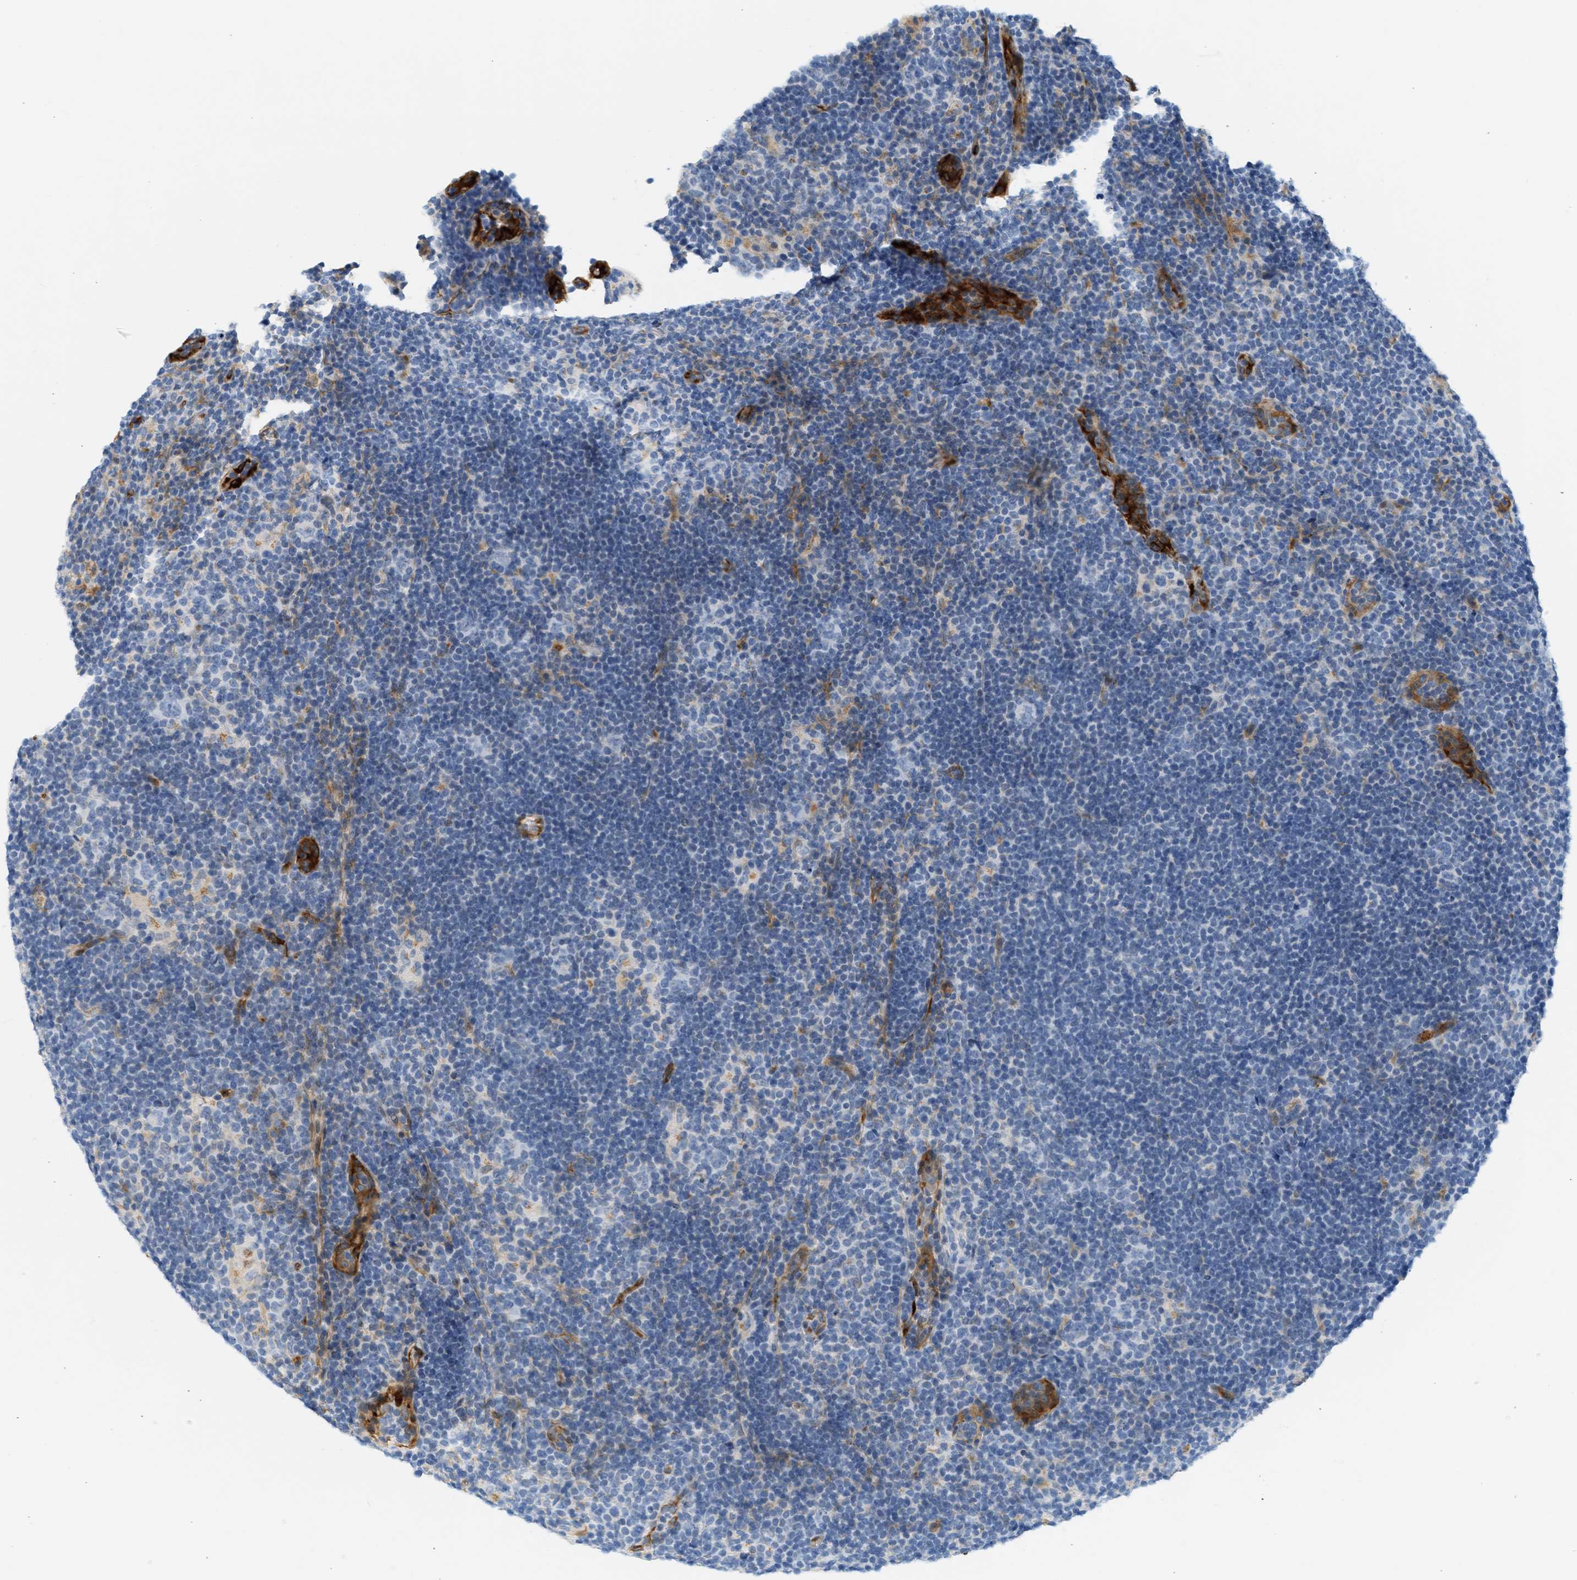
{"staining": {"intensity": "negative", "quantity": "none", "location": "none"}, "tissue": "lymphoma", "cell_type": "Tumor cells", "image_type": "cancer", "snomed": [{"axis": "morphology", "description": "Hodgkin's disease, NOS"}, {"axis": "topography", "description": "Lymph node"}], "caption": "There is no significant expression in tumor cells of lymphoma.", "gene": "SLC30A7", "patient": {"sex": "female", "age": 57}}